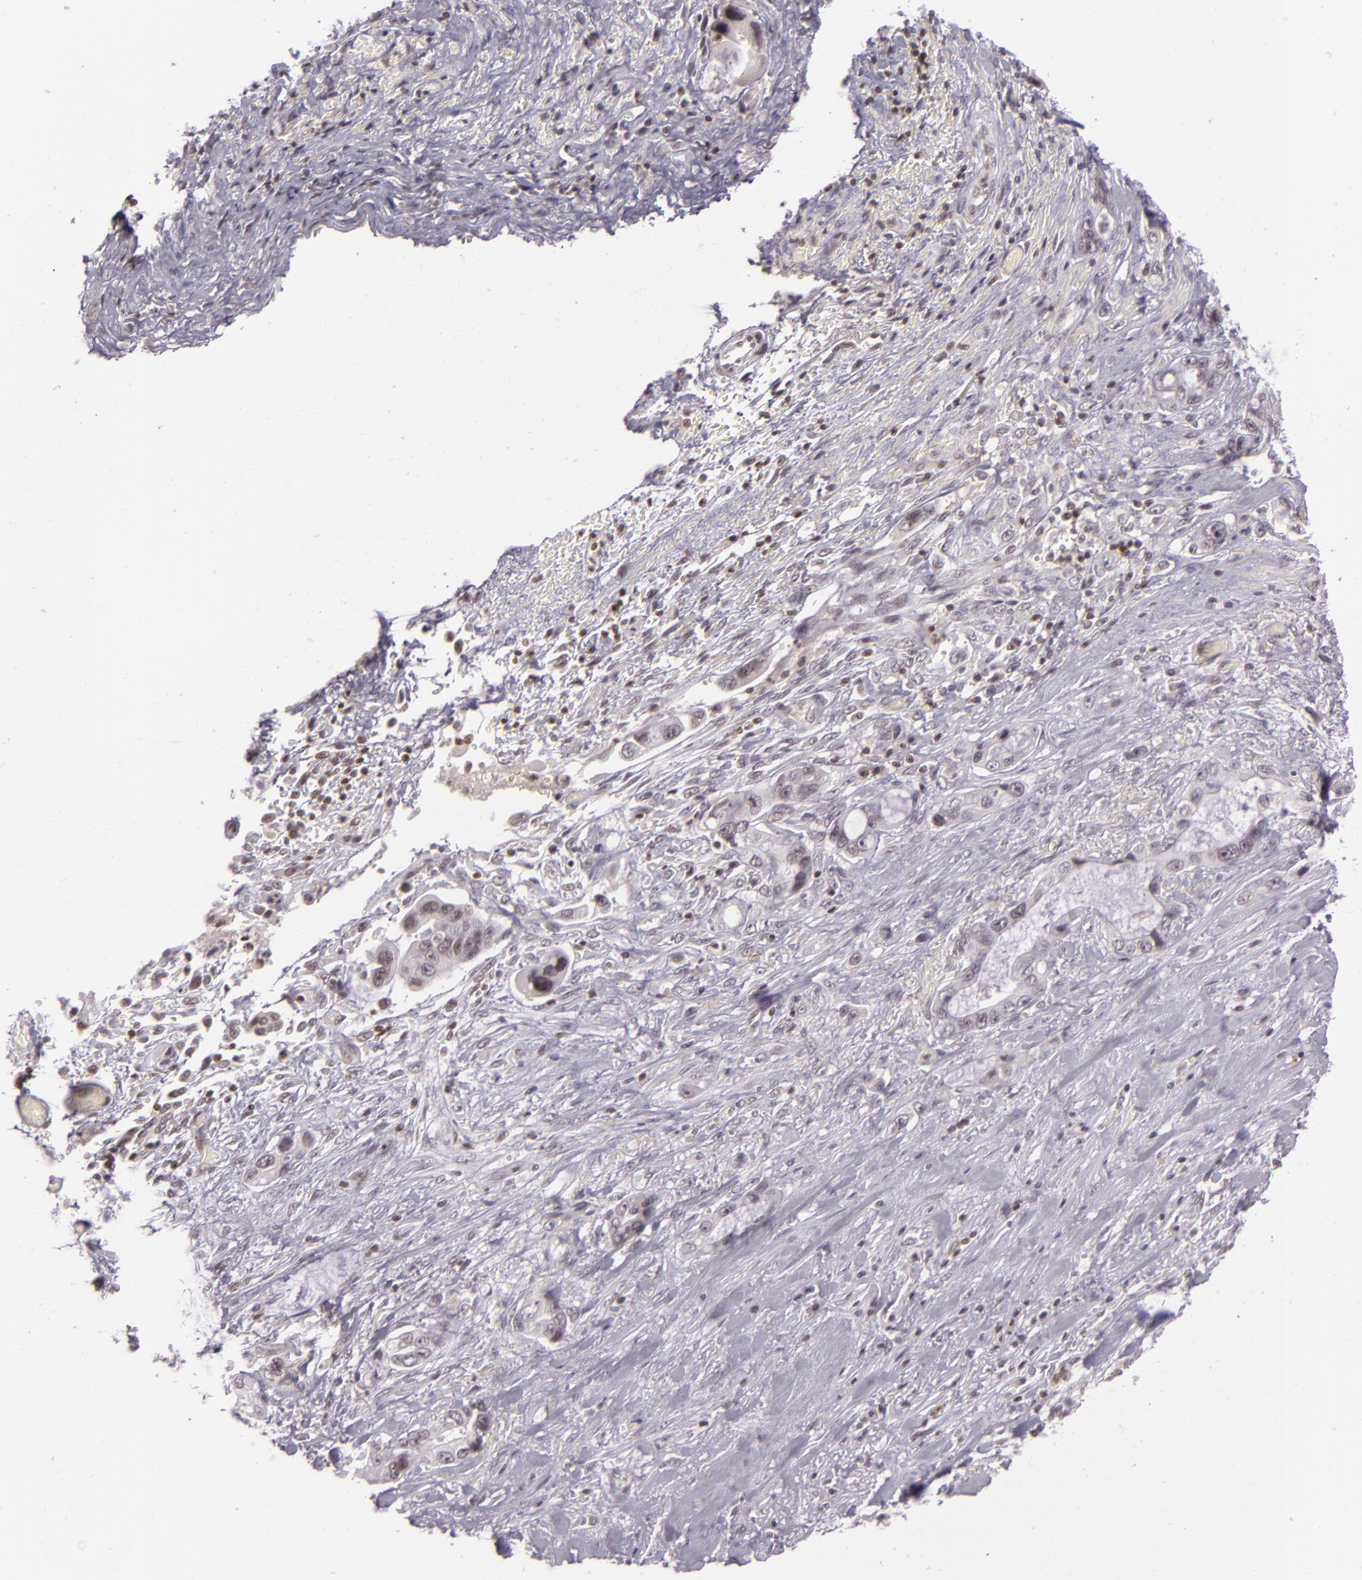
{"staining": {"intensity": "weak", "quantity": "25%-75%", "location": "nuclear"}, "tissue": "pancreatic cancer", "cell_type": "Tumor cells", "image_type": "cancer", "snomed": [{"axis": "morphology", "description": "Adenocarcinoma, NOS"}, {"axis": "topography", "description": "Pancreas"}, {"axis": "topography", "description": "Stomach, upper"}], "caption": "Immunohistochemistry (DAB) staining of adenocarcinoma (pancreatic) reveals weak nuclear protein staining in approximately 25%-75% of tumor cells.", "gene": "ZFX", "patient": {"sex": "male", "age": 77}}